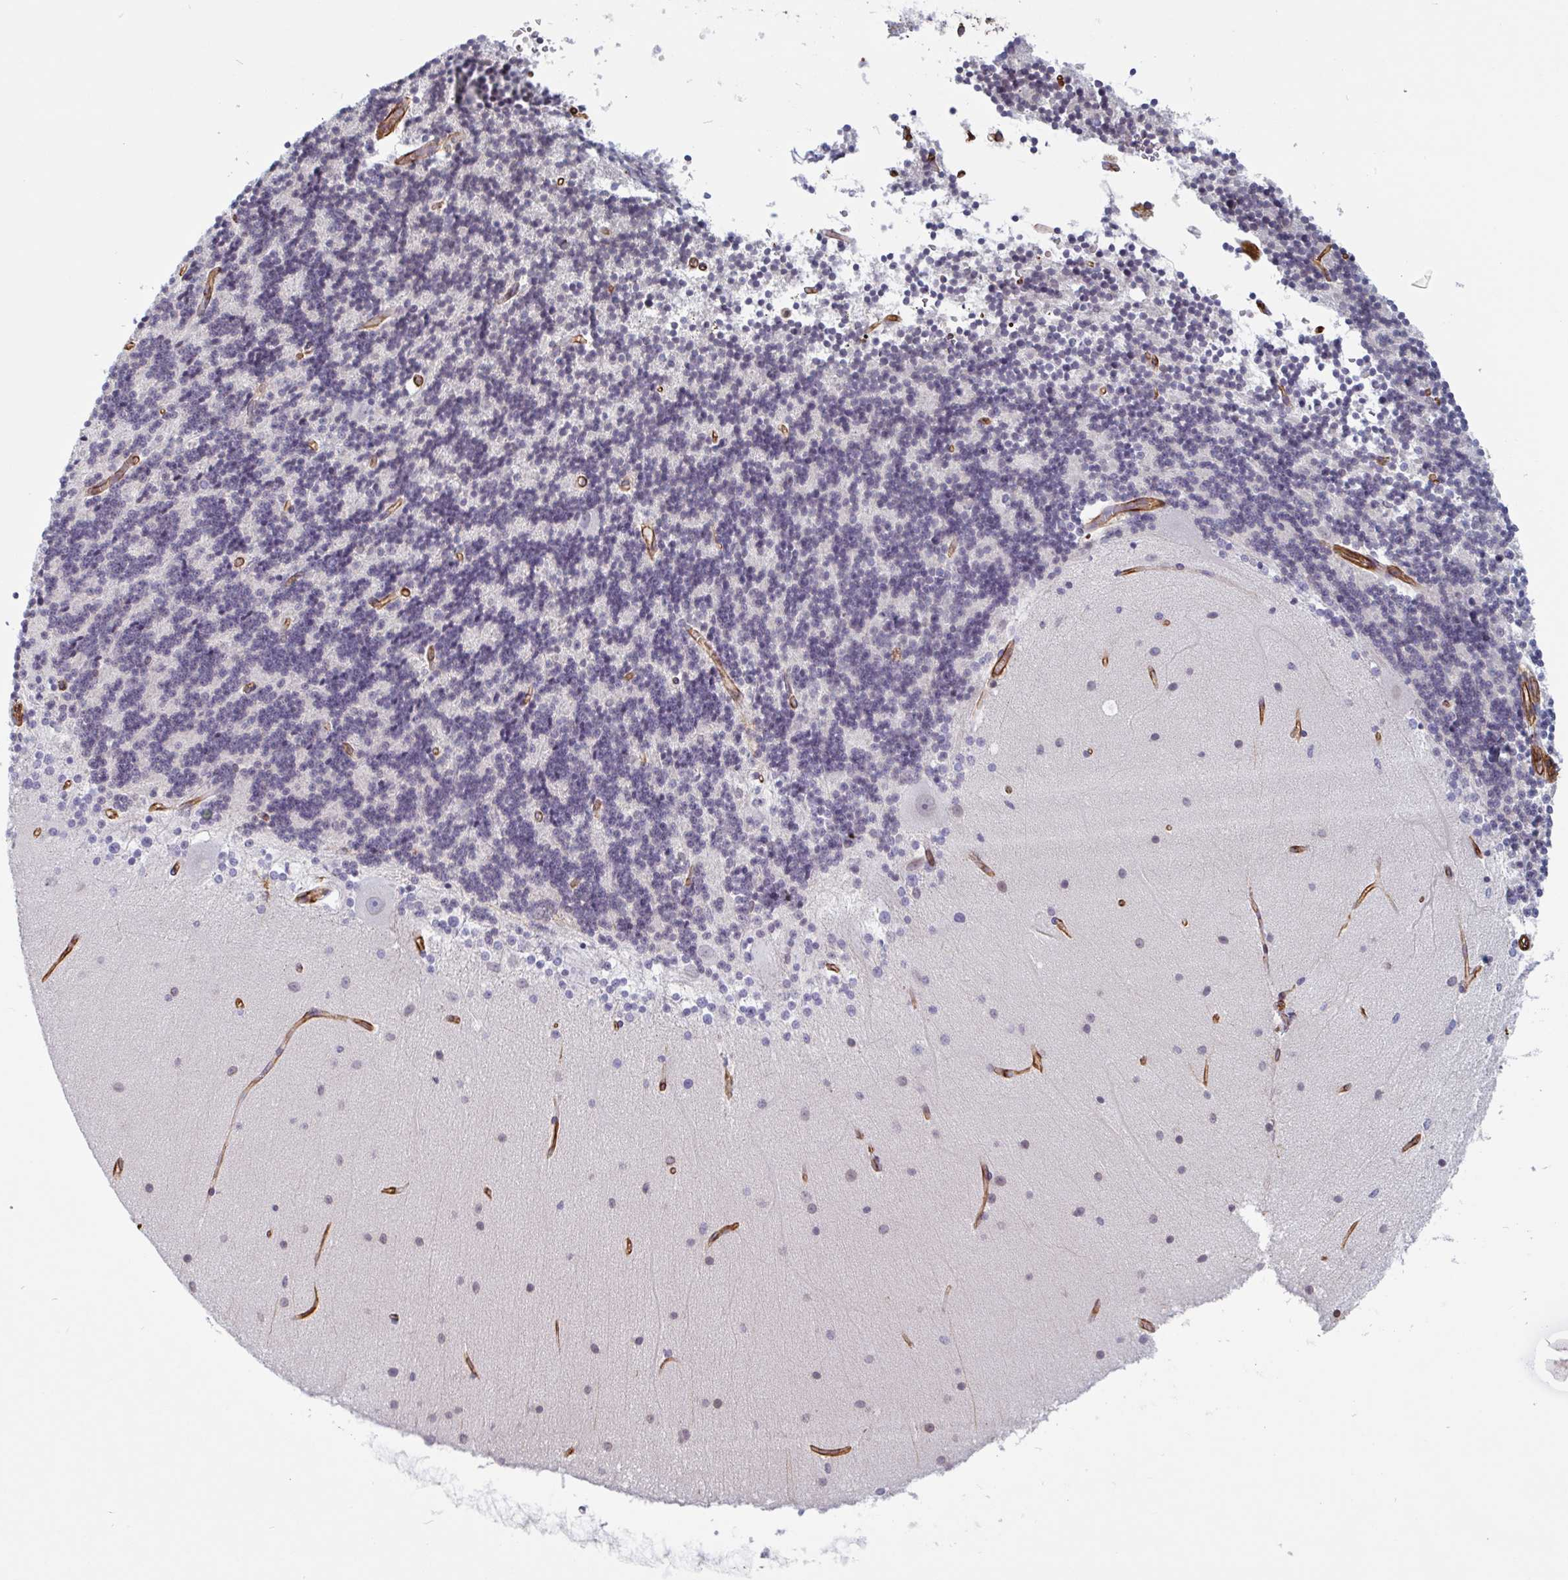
{"staining": {"intensity": "negative", "quantity": "none", "location": "none"}, "tissue": "cerebellum", "cell_type": "Cells in granular layer", "image_type": "normal", "snomed": [{"axis": "morphology", "description": "Normal tissue, NOS"}, {"axis": "topography", "description": "Cerebellum"}], "caption": "This is a photomicrograph of immunohistochemistry (IHC) staining of unremarkable cerebellum, which shows no staining in cells in granular layer.", "gene": "PPFIA1", "patient": {"sex": "female", "age": 54}}